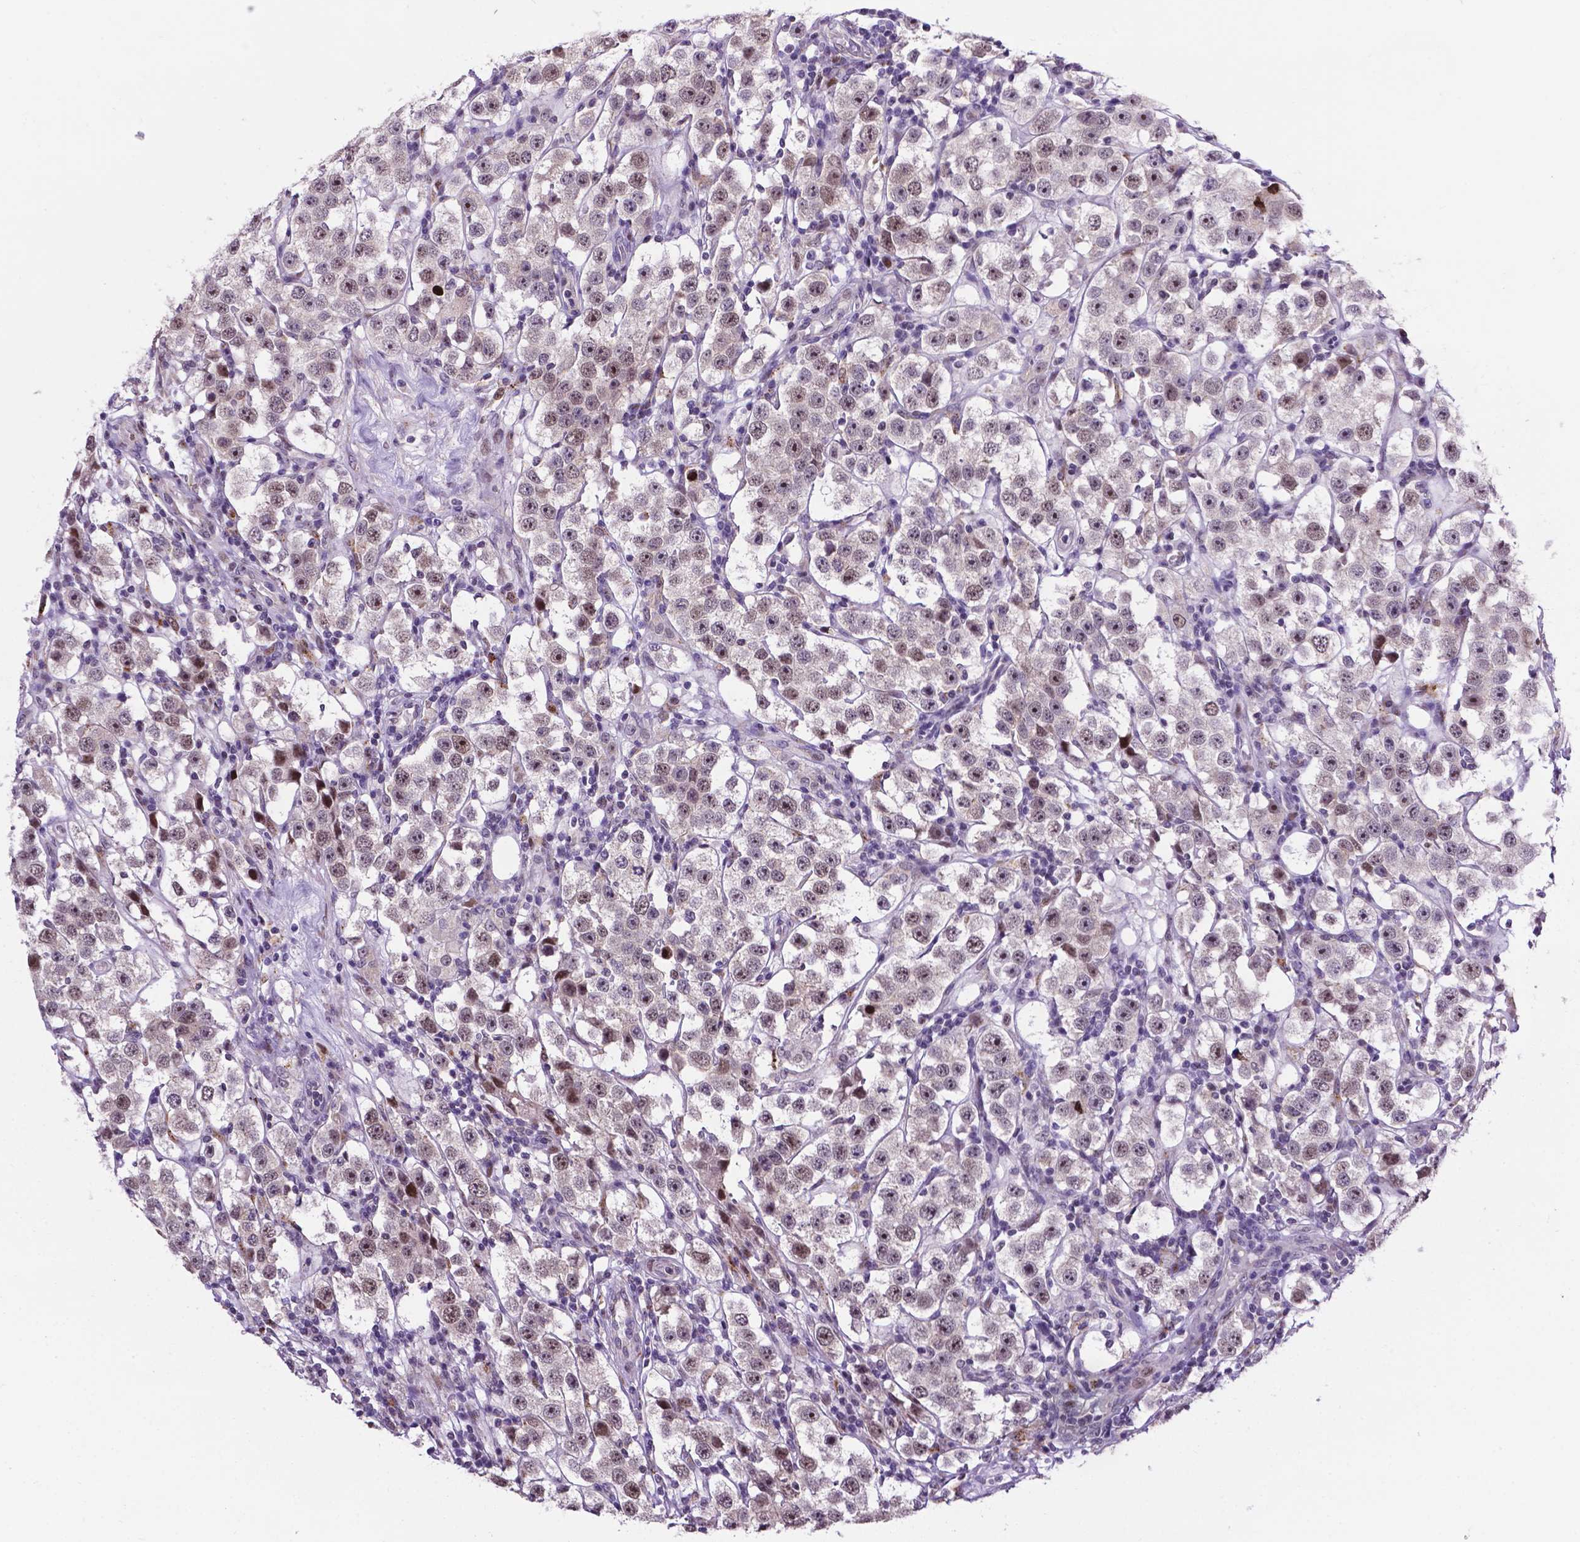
{"staining": {"intensity": "weak", "quantity": "25%-75%", "location": "nuclear"}, "tissue": "testis cancer", "cell_type": "Tumor cells", "image_type": "cancer", "snomed": [{"axis": "morphology", "description": "Seminoma, NOS"}, {"axis": "topography", "description": "Testis"}], "caption": "Testis cancer stained for a protein shows weak nuclear positivity in tumor cells.", "gene": "SMAD3", "patient": {"sex": "male", "age": 37}}